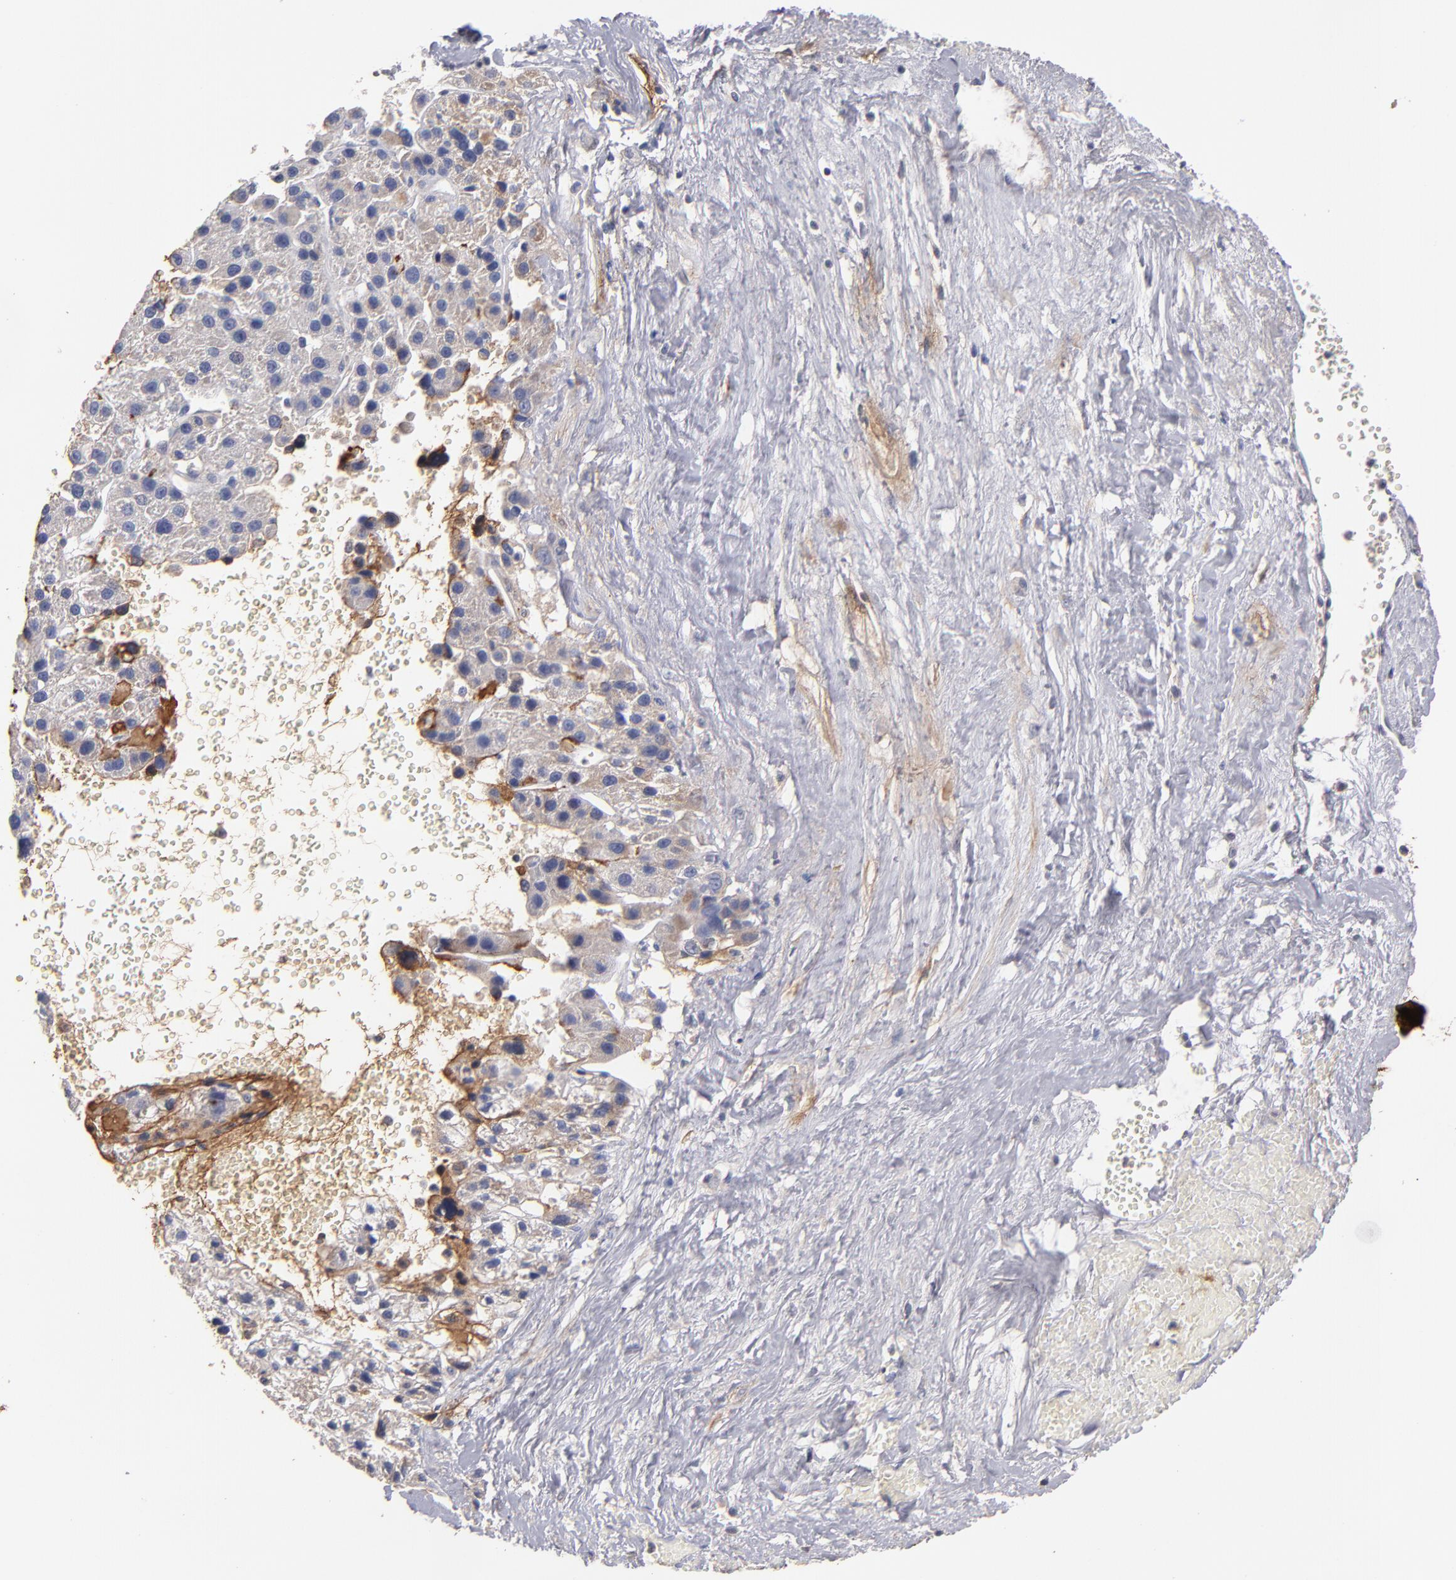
{"staining": {"intensity": "weak", "quantity": ">75%", "location": "cytoplasmic/membranous"}, "tissue": "liver cancer", "cell_type": "Tumor cells", "image_type": "cancer", "snomed": [{"axis": "morphology", "description": "Carcinoma, Hepatocellular, NOS"}, {"axis": "topography", "description": "Liver"}], "caption": "An image of human liver cancer (hepatocellular carcinoma) stained for a protein demonstrates weak cytoplasmic/membranous brown staining in tumor cells.", "gene": "DACT1", "patient": {"sex": "female", "age": 85}}